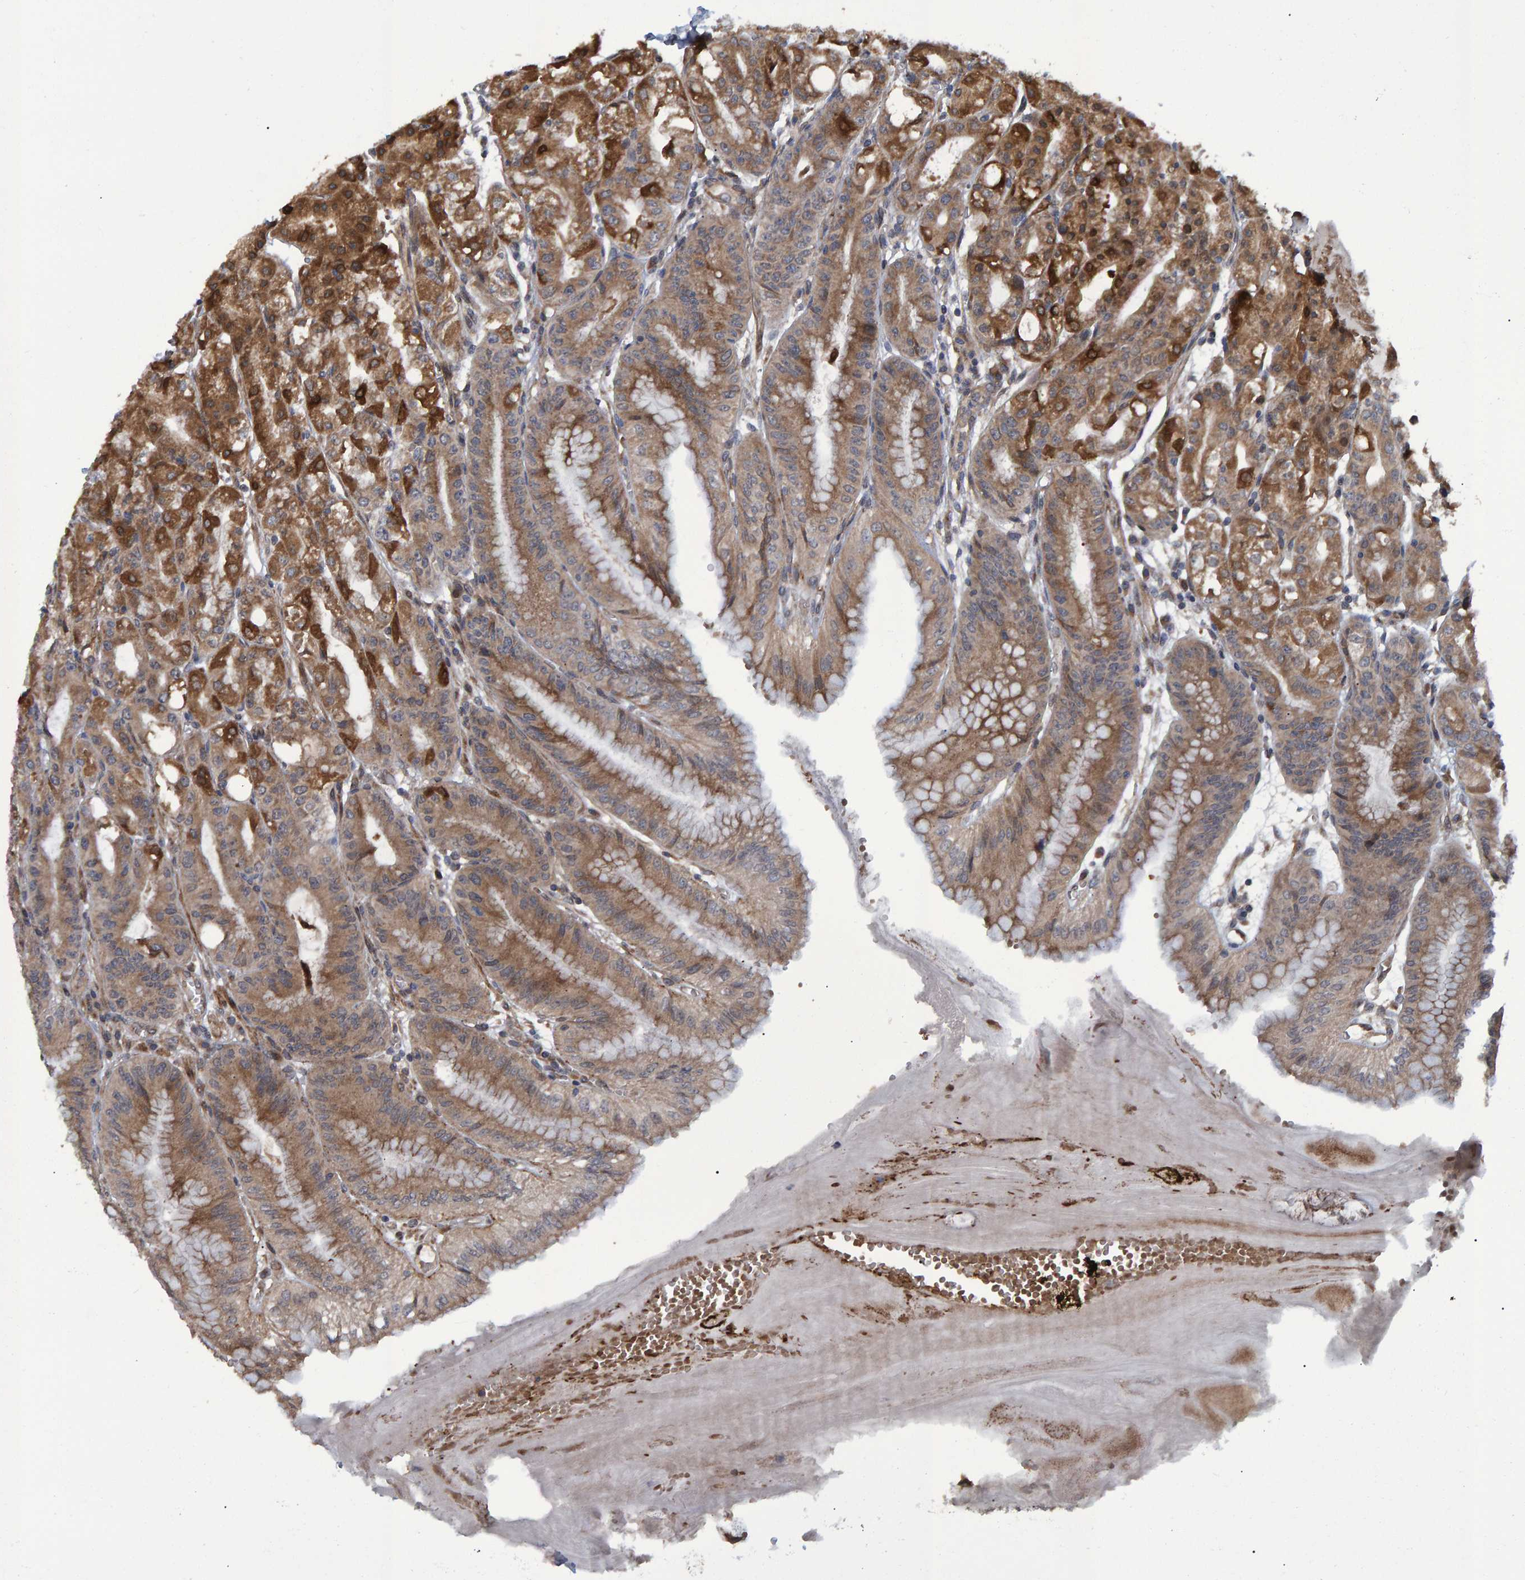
{"staining": {"intensity": "moderate", "quantity": ">75%", "location": "cytoplasmic/membranous"}, "tissue": "stomach", "cell_type": "Glandular cells", "image_type": "normal", "snomed": [{"axis": "morphology", "description": "Normal tissue, NOS"}, {"axis": "topography", "description": "Stomach, lower"}], "caption": "Protein expression analysis of benign stomach demonstrates moderate cytoplasmic/membranous positivity in about >75% of glandular cells.", "gene": "ATP6V1H", "patient": {"sex": "male", "age": 71}}